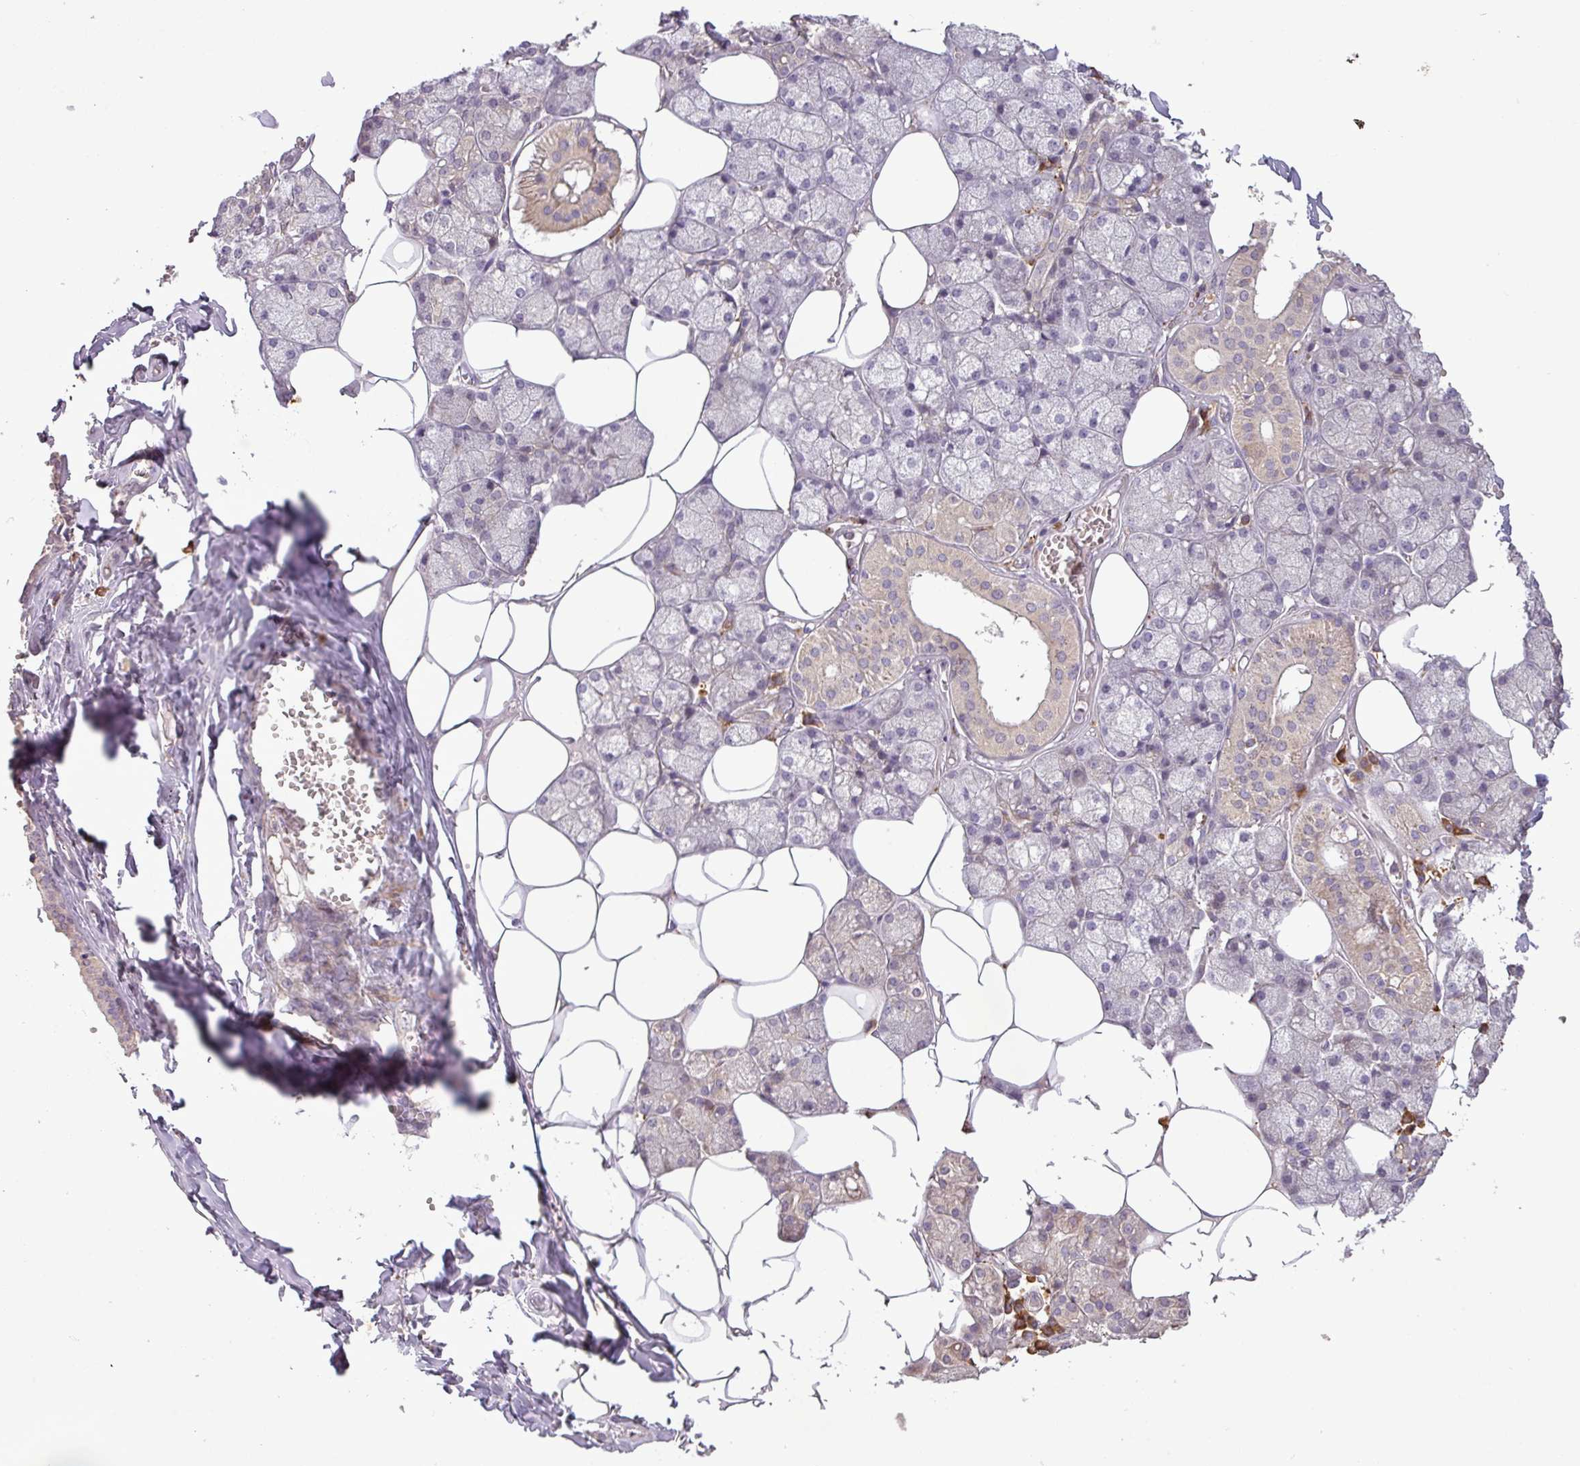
{"staining": {"intensity": "weak", "quantity": "<25%", "location": "cytoplasmic/membranous"}, "tissue": "salivary gland", "cell_type": "Glandular cells", "image_type": "normal", "snomed": [{"axis": "morphology", "description": "Normal tissue, NOS"}, {"axis": "topography", "description": "Salivary gland"}], "caption": "Immunohistochemical staining of benign human salivary gland demonstrates no significant staining in glandular cells.", "gene": "MOCS3", "patient": {"sex": "male", "age": 62}}